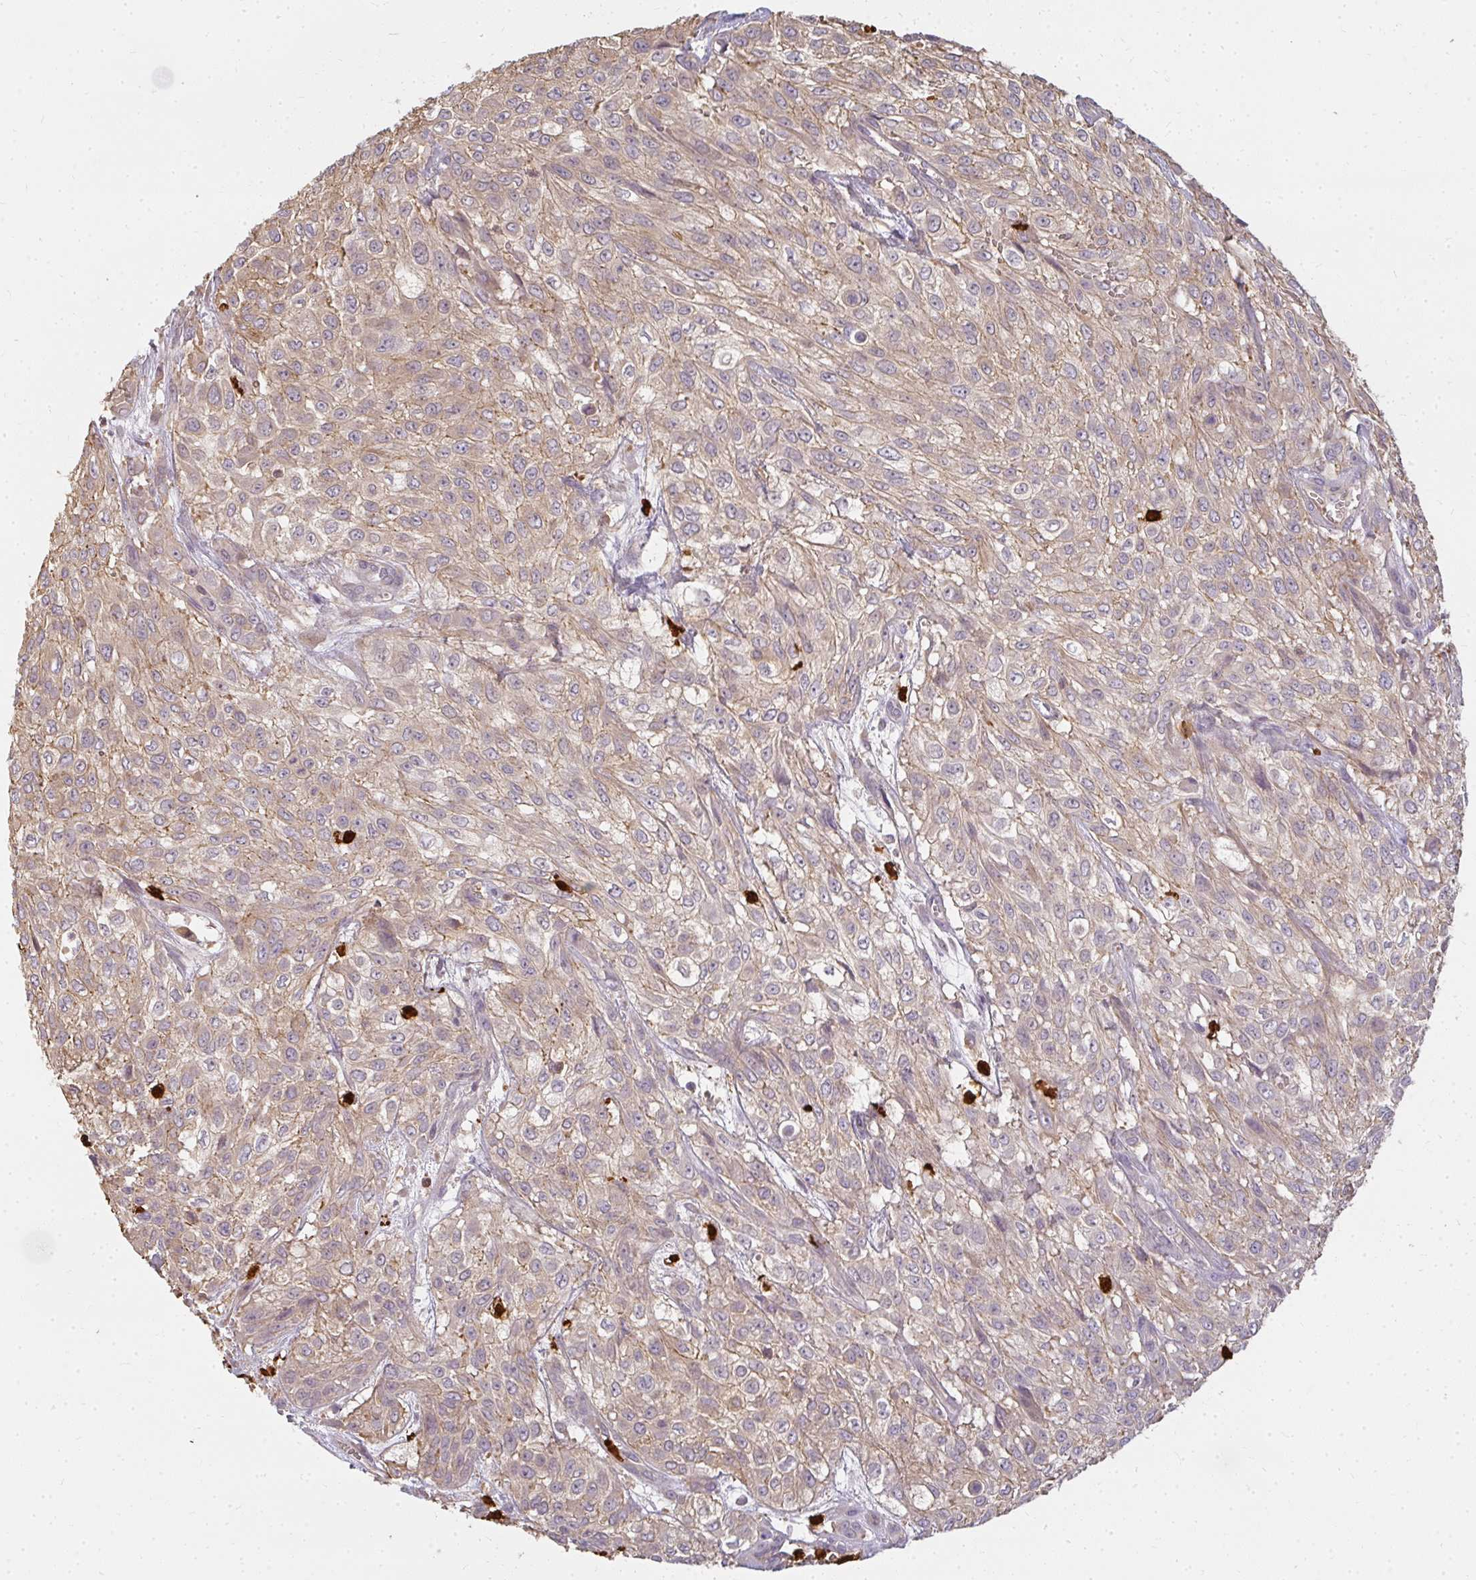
{"staining": {"intensity": "weak", "quantity": ">75%", "location": "cytoplasmic/membranous"}, "tissue": "urothelial cancer", "cell_type": "Tumor cells", "image_type": "cancer", "snomed": [{"axis": "morphology", "description": "Urothelial carcinoma, High grade"}, {"axis": "topography", "description": "Urinary bladder"}], "caption": "Weak cytoplasmic/membranous expression is seen in about >75% of tumor cells in urothelial carcinoma (high-grade).", "gene": "CNTRL", "patient": {"sex": "male", "age": 57}}